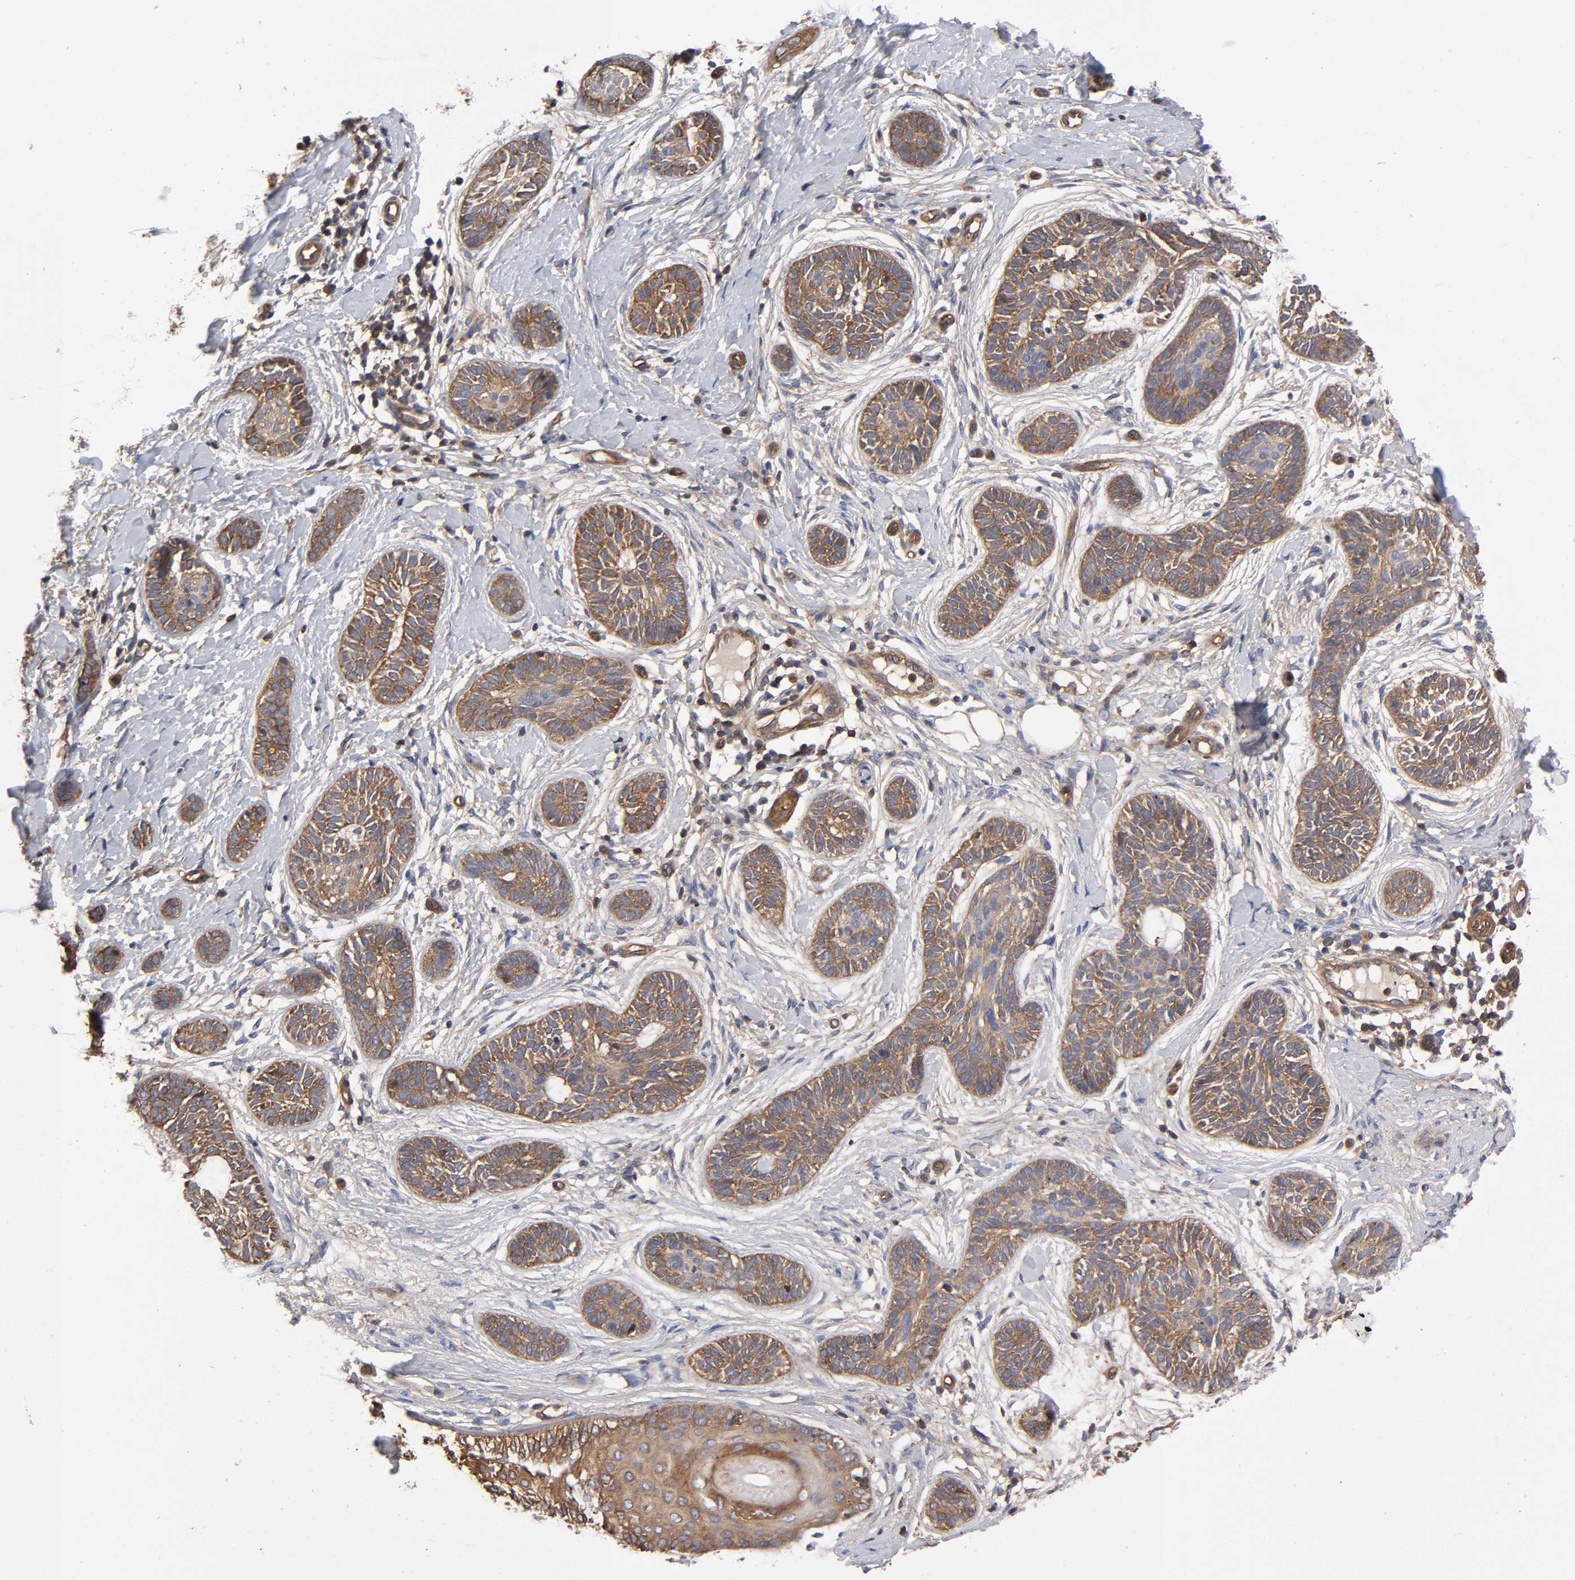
{"staining": {"intensity": "moderate", "quantity": ">75%", "location": "cytoplasmic/membranous"}, "tissue": "skin cancer", "cell_type": "Tumor cells", "image_type": "cancer", "snomed": [{"axis": "morphology", "description": "Normal tissue, NOS"}, {"axis": "morphology", "description": "Basal cell carcinoma"}, {"axis": "topography", "description": "Skin"}], "caption": "Brown immunohistochemical staining in skin cancer (basal cell carcinoma) demonstrates moderate cytoplasmic/membranous staining in about >75% of tumor cells.", "gene": "LAMTOR2", "patient": {"sex": "male", "age": 63}}